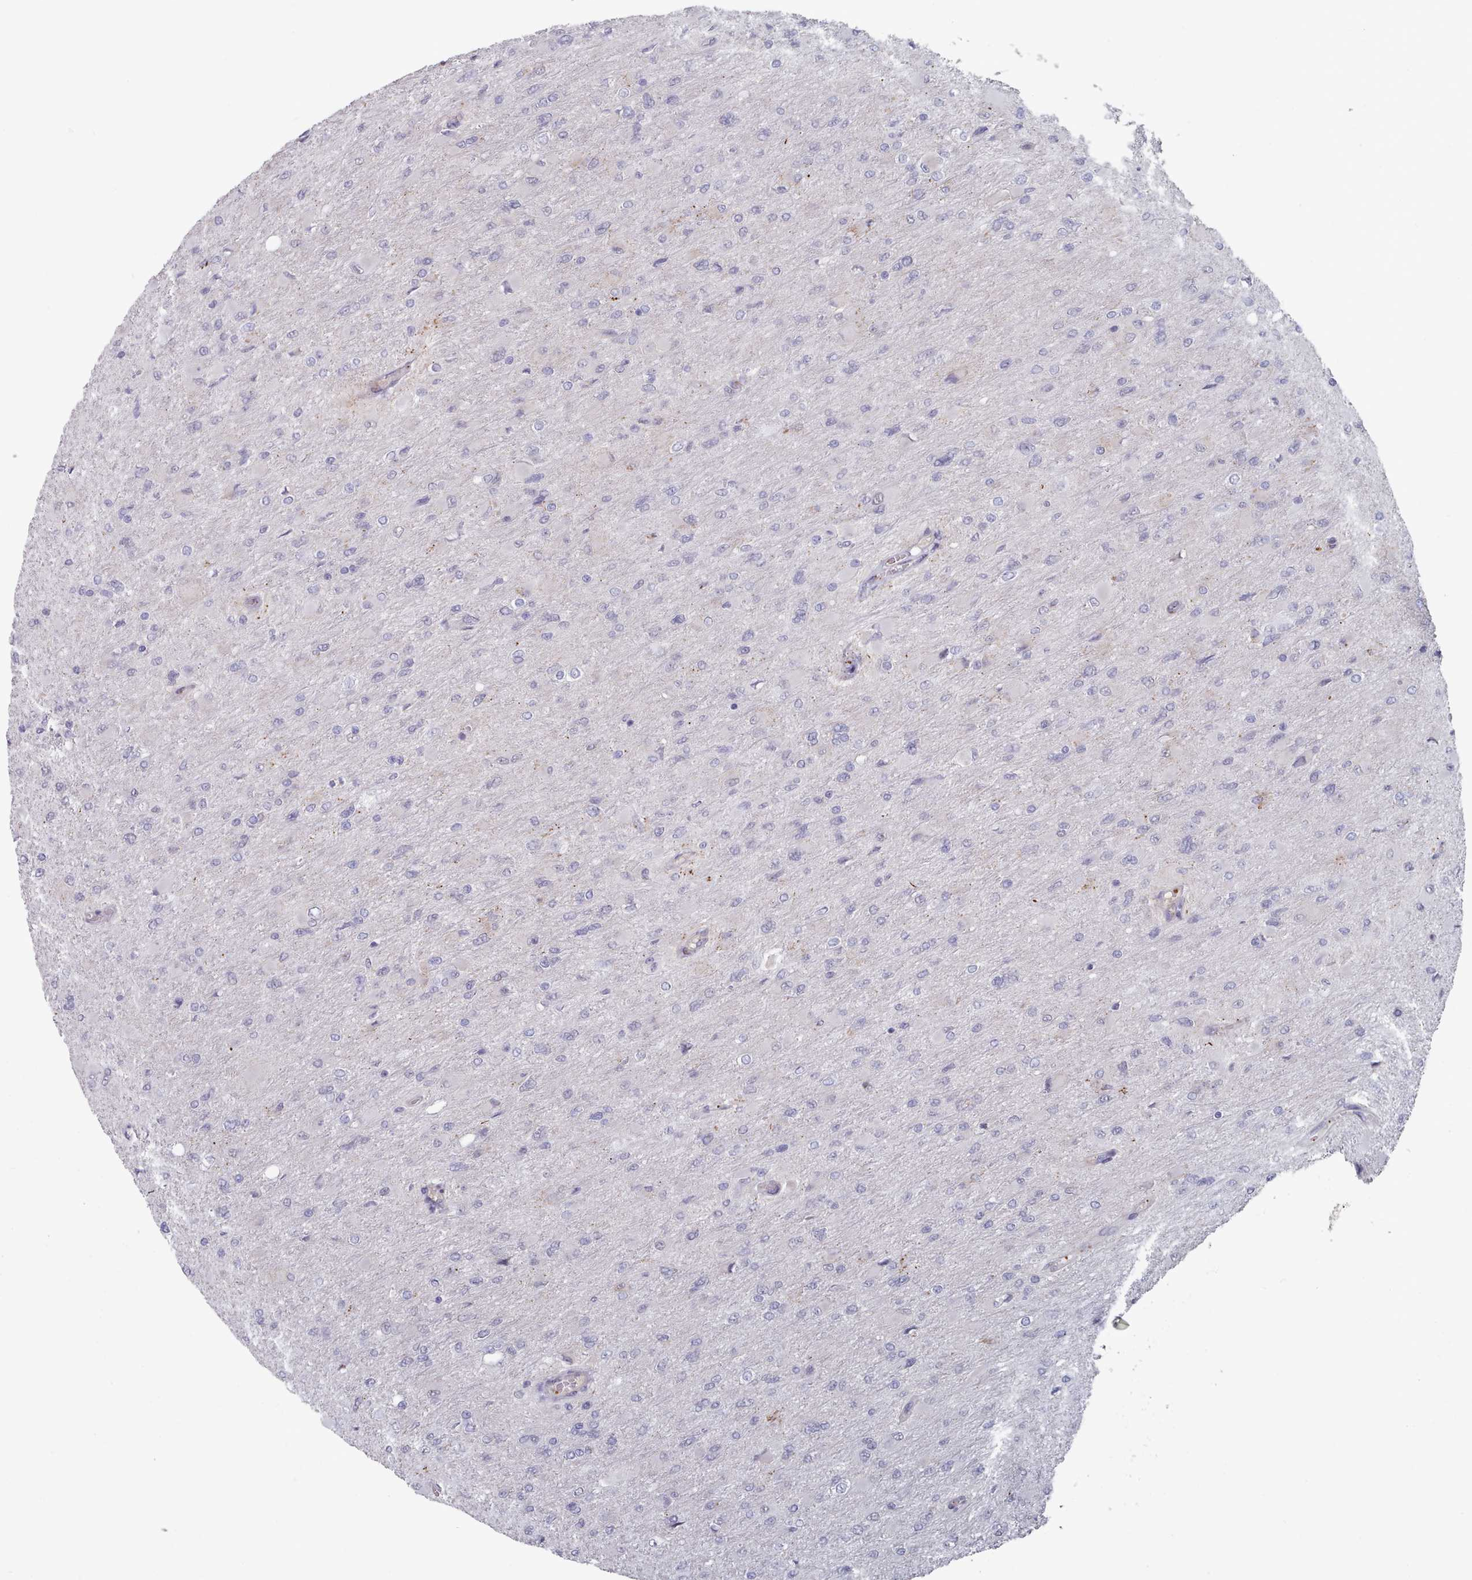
{"staining": {"intensity": "negative", "quantity": "none", "location": "none"}, "tissue": "glioma", "cell_type": "Tumor cells", "image_type": "cancer", "snomed": [{"axis": "morphology", "description": "Glioma, malignant, High grade"}, {"axis": "topography", "description": "Cerebral cortex"}], "caption": "Malignant glioma (high-grade) was stained to show a protein in brown. There is no significant positivity in tumor cells.", "gene": "TRARG1", "patient": {"sex": "female", "age": 36}}